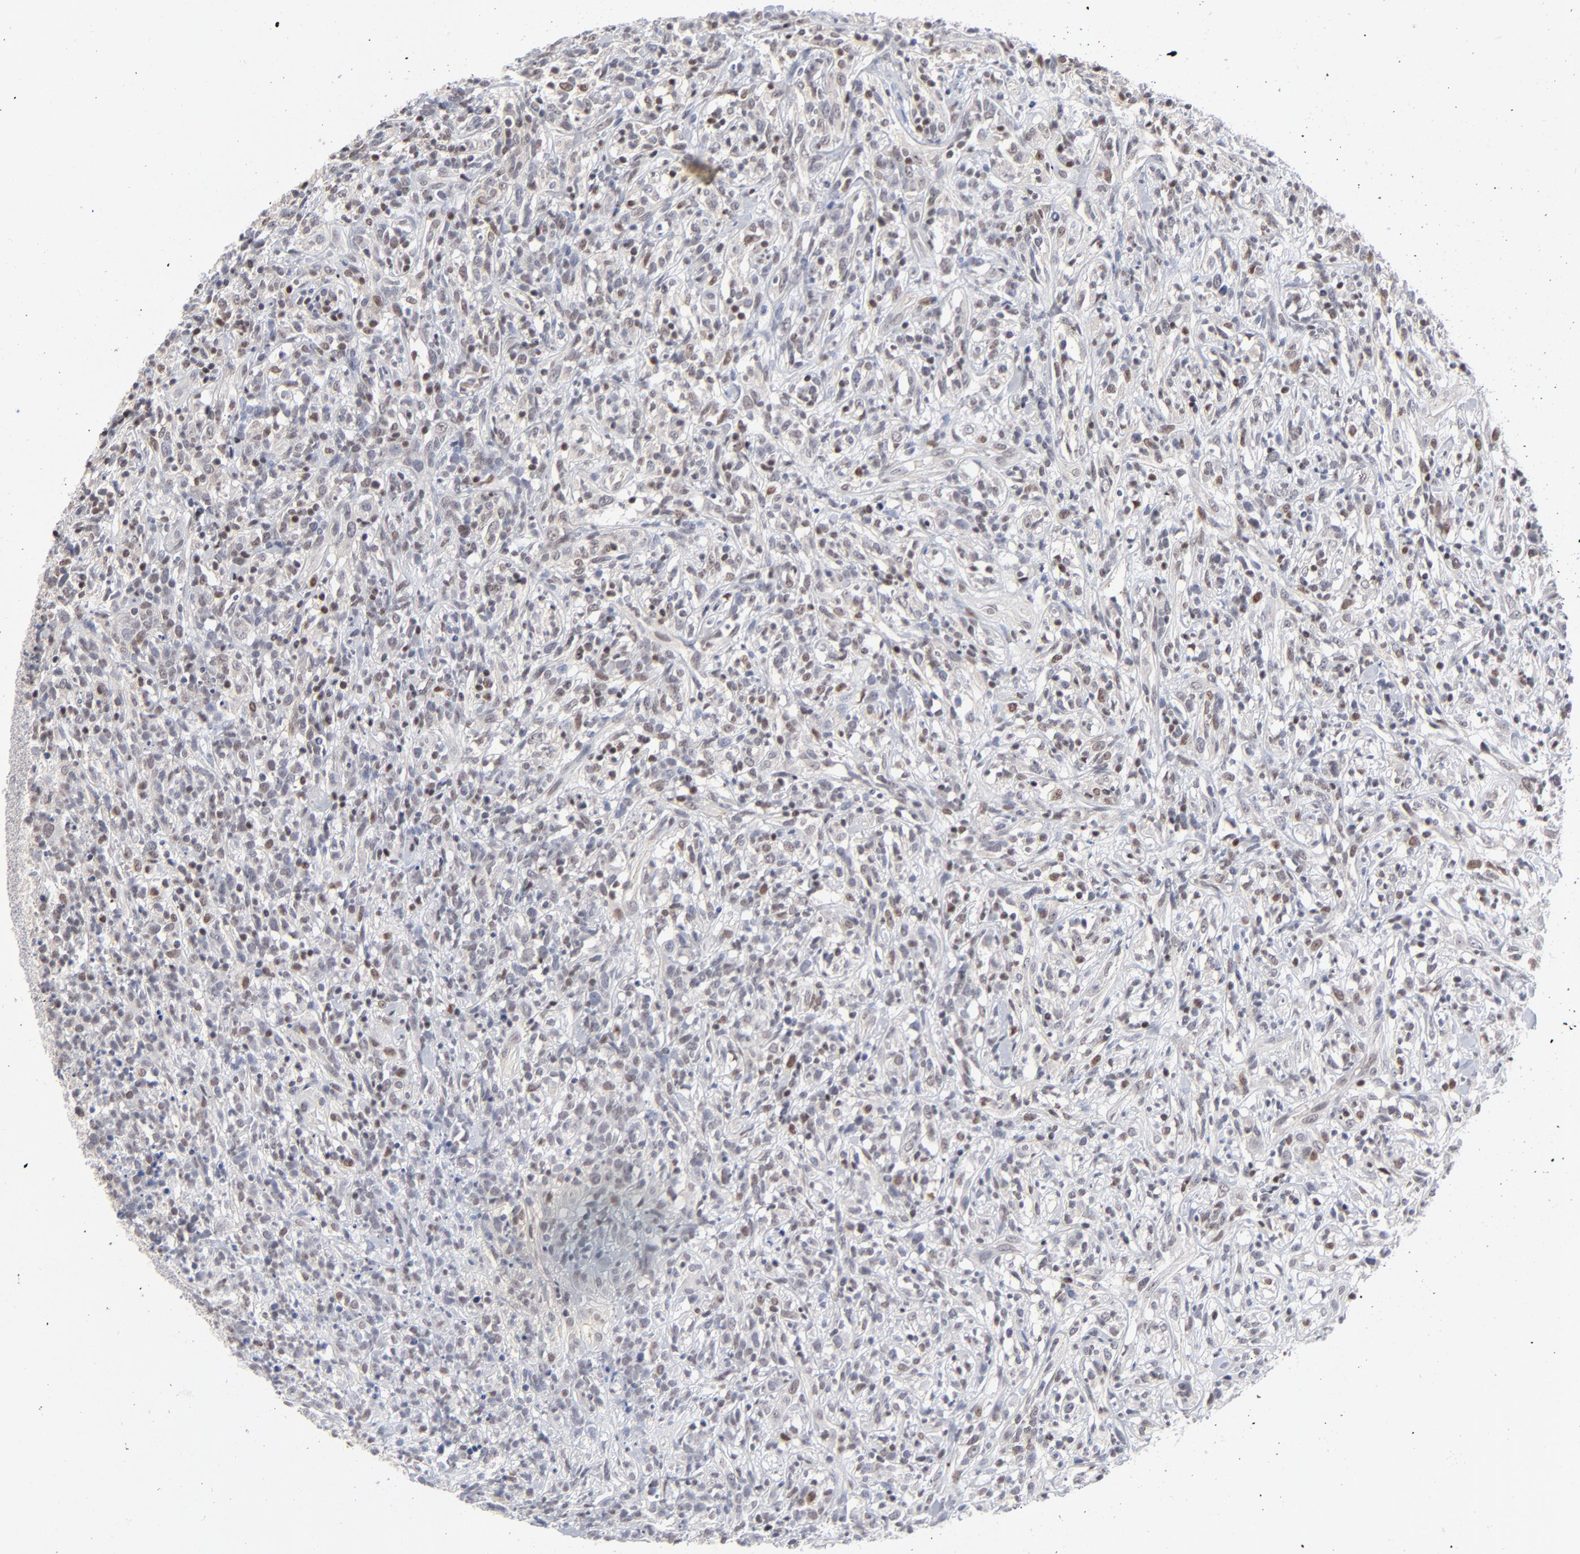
{"staining": {"intensity": "weak", "quantity": "25%-75%", "location": "nuclear"}, "tissue": "lymphoma", "cell_type": "Tumor cells", "image_type": "cancer", "snomed": [{"axis": "morphology", "description": "Malignant lymphoma, non-Hodgkin's type, High grade"}, {"axis": "topography", "description": "Lymph node"}], "caption": "DAB immunohistochemical staining of lymphoma shows weak nuclear protein staining in approximately 25%-75% of tumor cells.", "gene": "MAX", "patient": {"sex": "female", "age": 73}}